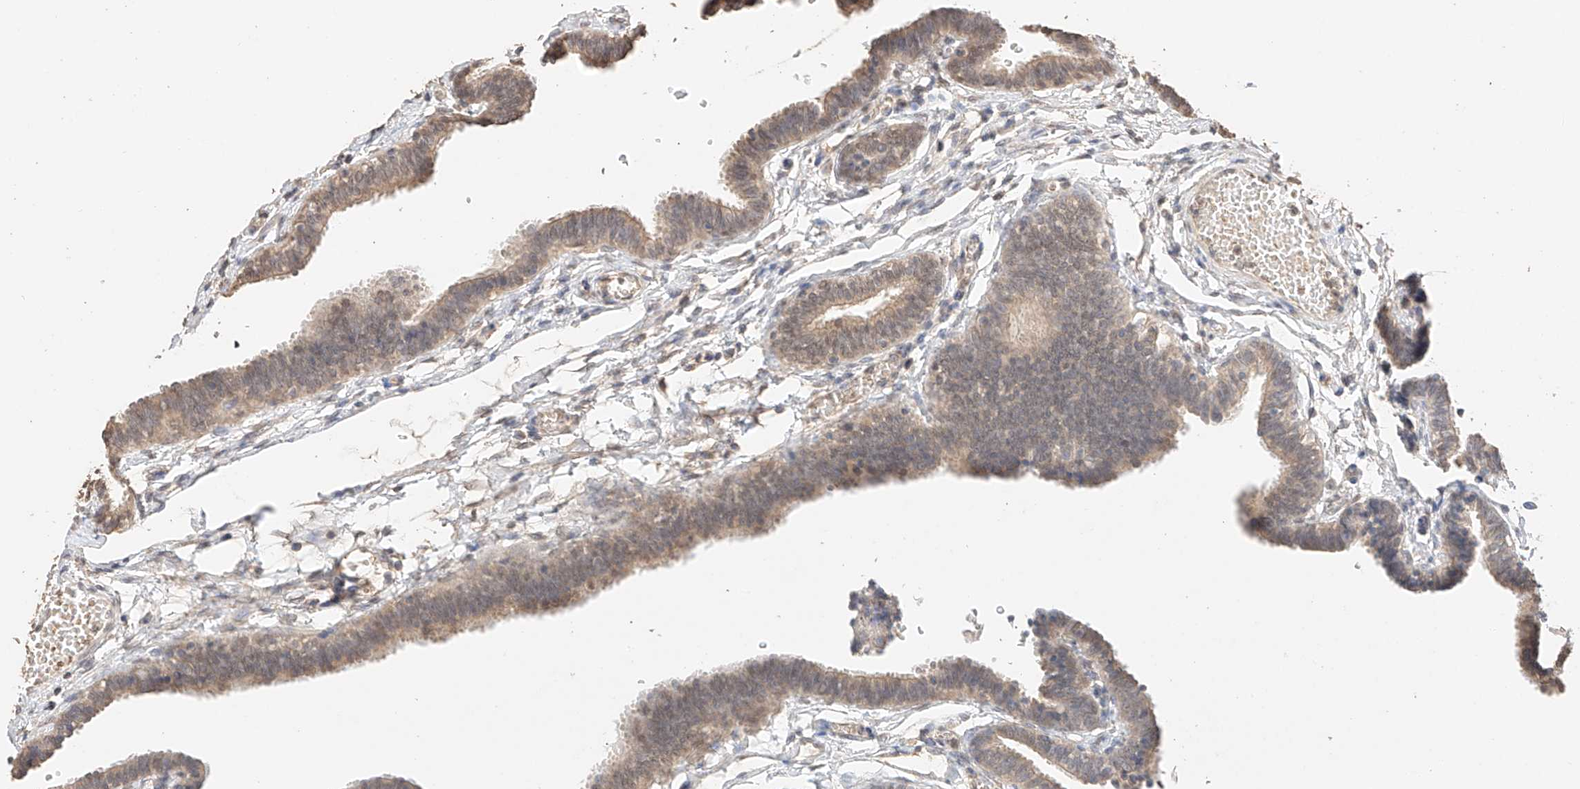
{"staining": {"intensity": "weak", "quantity": ">75%", "location": "cytoplasmic/membranous,nuclear"}, "tissue": "fallopian tube", "cell_type": "Glandular cells", "image_type": "normal", "snomed": [{"axis": "morphology", "description": "Normal tissue, NOS"}, {"axis": "topography", "description": "Fallopian tube"}, {"axis": "topography", "description": "Ovary"}], "caption": "Weak cytoplasmic/membranous,nuclear expression for a protein is seen in about >75% of glandular cells of normal fallopian tube using immunohistochemistry.", "gene": "IL22RA2", "patient": {"sex": "female", "age": 23}}